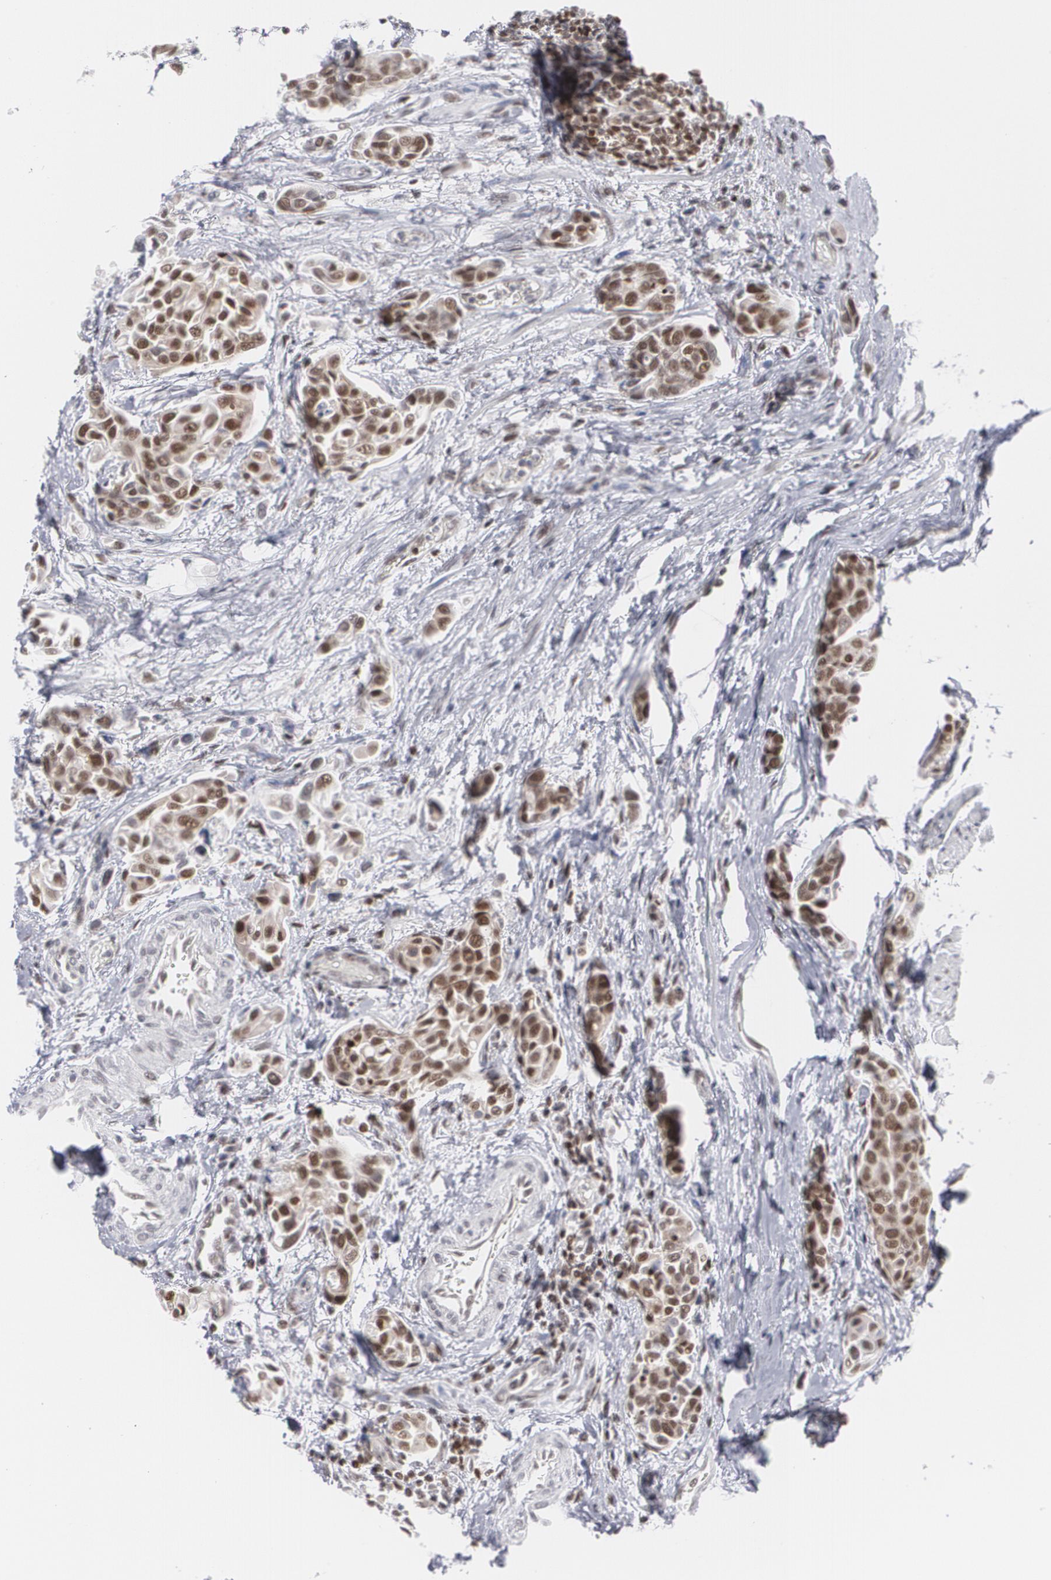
{"staining": {"intensity": "strong", "quantity": ">75%", "location": "nuclear"}, "tissue": "urothelial cancer", "cell_type": "Tumor cells", "image_type": "cancer", "snomed": [{"axis": "morphology", "description": "Urothelial carcinoma, High grade"}, {"axis": "topography", "description": "Urinary bladder"}], "caption": "IHC of human urothelial carcinoma (high-grade) demonstrates high levels of strong nuclear staining in approximately >75% of tumor cells.", "gene": "MCL1", "patient": {"sex": "male", "age": 78}}